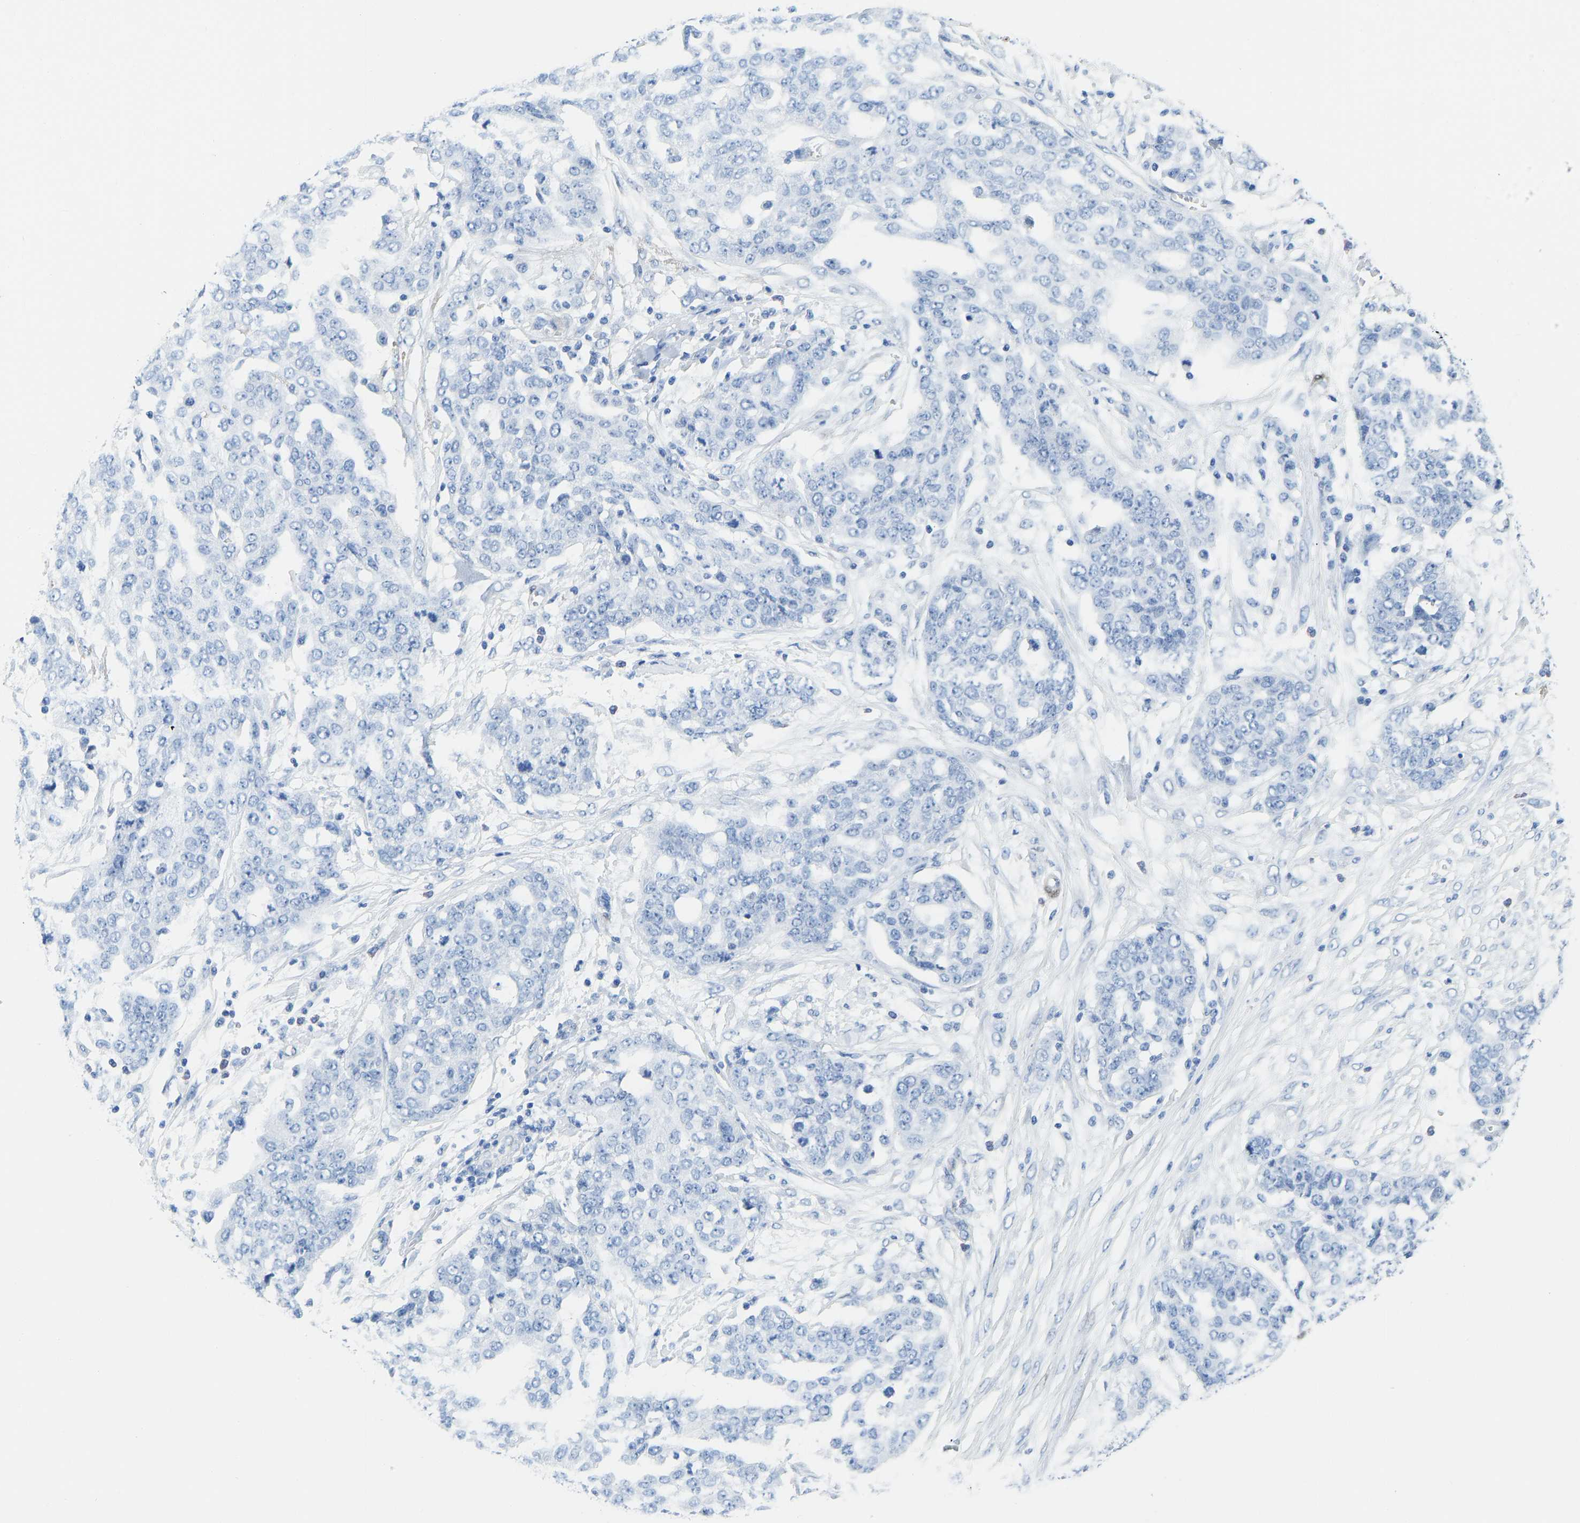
{"staining": {"intensity": "negative", "quantity": "none", "location": "none"}, "tissue": "ovarian cancer", "cell_type": "Tumor cells", "image_type": "cancer", "snomed": [{"axis": "morphology", "description": "Cystadenocarcinoma, serous, NOS"}, {"axis": "topography", "description": "Soft tissue"}, {"axis": "topography", "description": "Ovary"}], "caption": "A histopathology image of serous cystadenocarcinoma (ovarian) stained for a protein displays no brown staining in tumor cells.", "gene": "NKAIN3", "patient": {"sex": "female", "age": 57}}